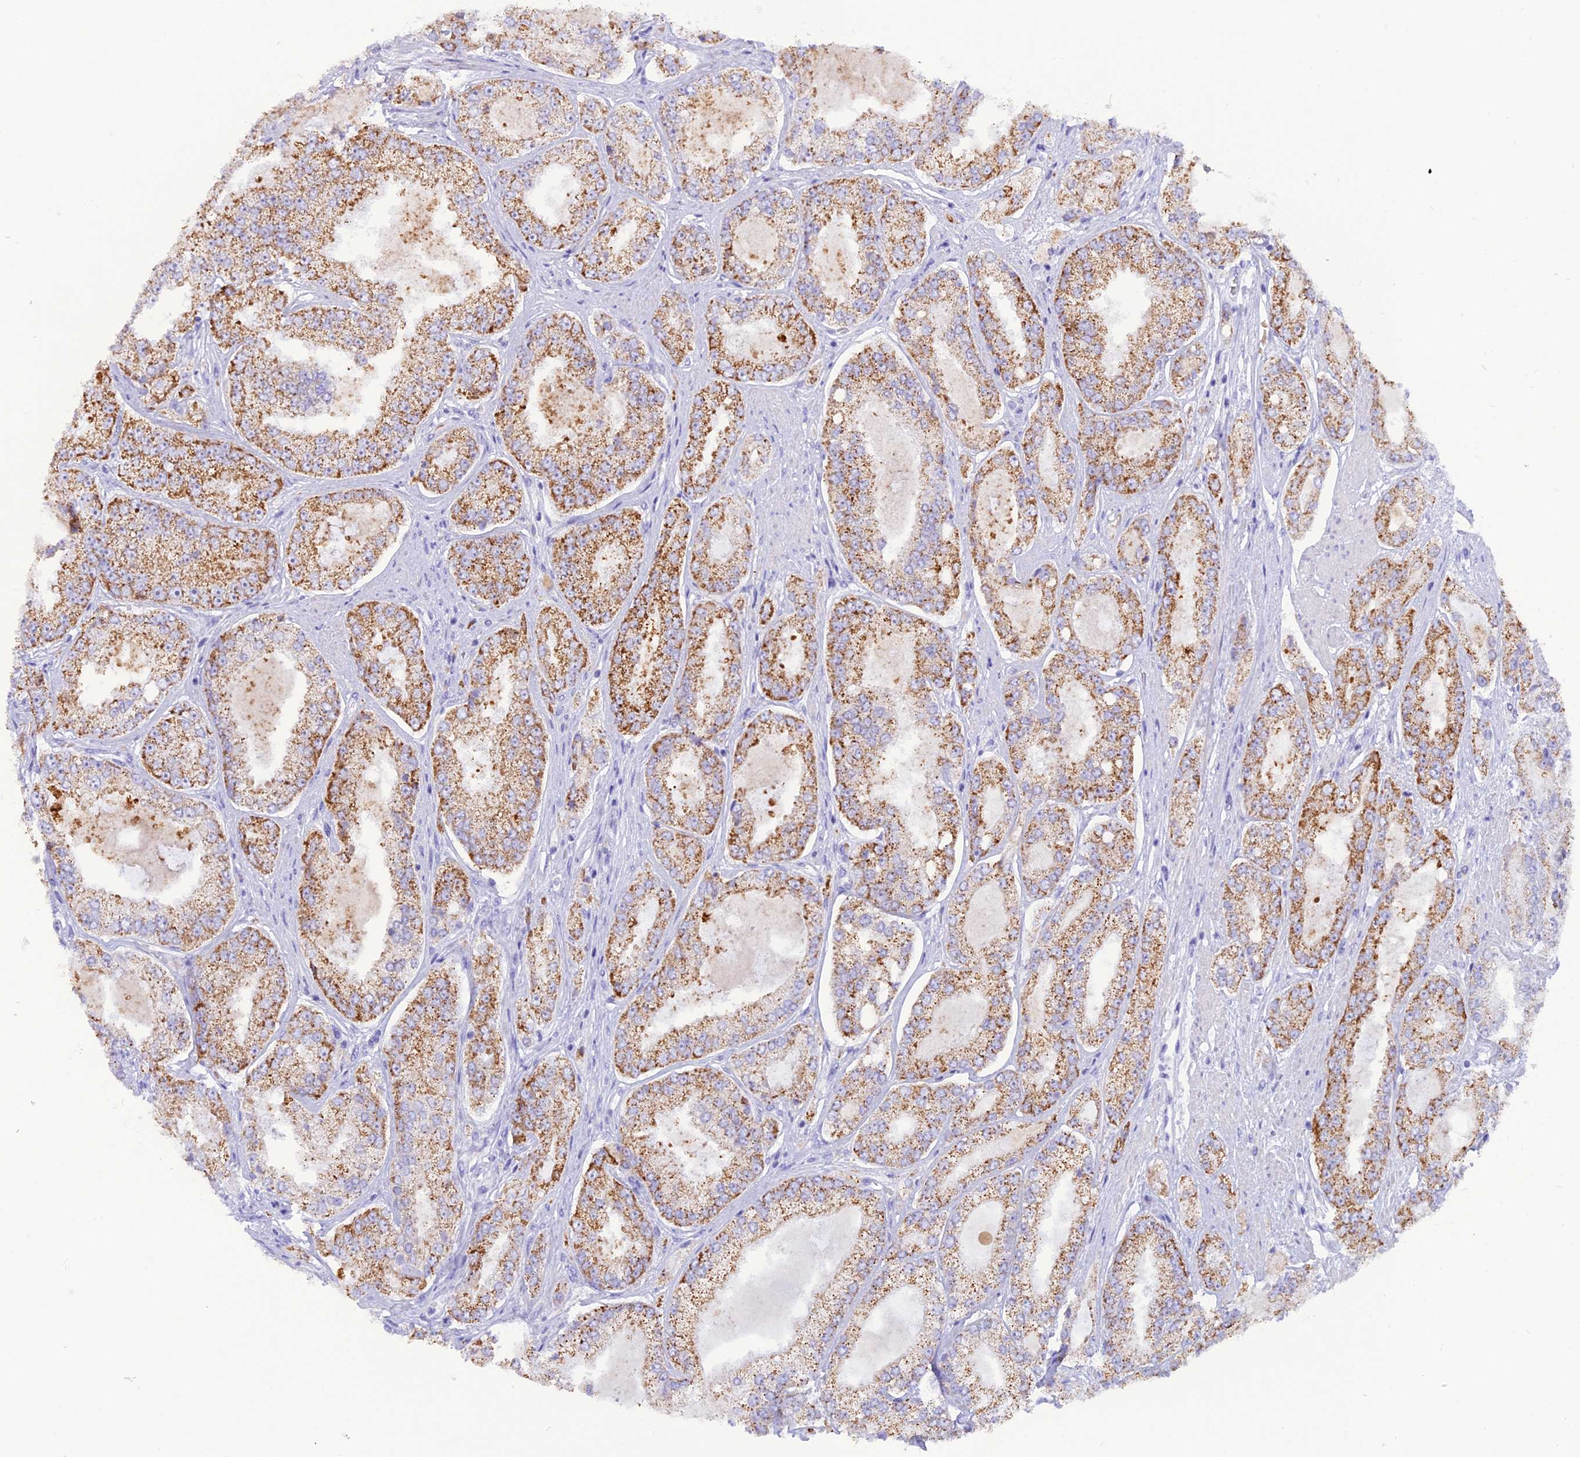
{"staining": {"intensity": "moderate", "quantity": ">75%", "location": "cytoplasmic/membranous"}, "tissue": "prostate cancer", "cell_type": "Tumor cells", "image_type": "cancer", "snomed": [{"axis": "morphology", "description": "Adenocarcinoma, High grade"}, {"axis": "topography", "description": "Prostate"}], "caption": "Protein expression analysis of high-grade adenocarcinoma (prostate) demonstrates moderate cytoplasmic/membranous positivity in approximately >75% of tumor cells. (Stains: DAB (3,3'-diaminobenzidine) in brown, nuclei in blue, Microscopy: brightfield microscopy at high magnification).", "gene": "GLYATL1", "patient": {"sex": "male", "age": 71}}